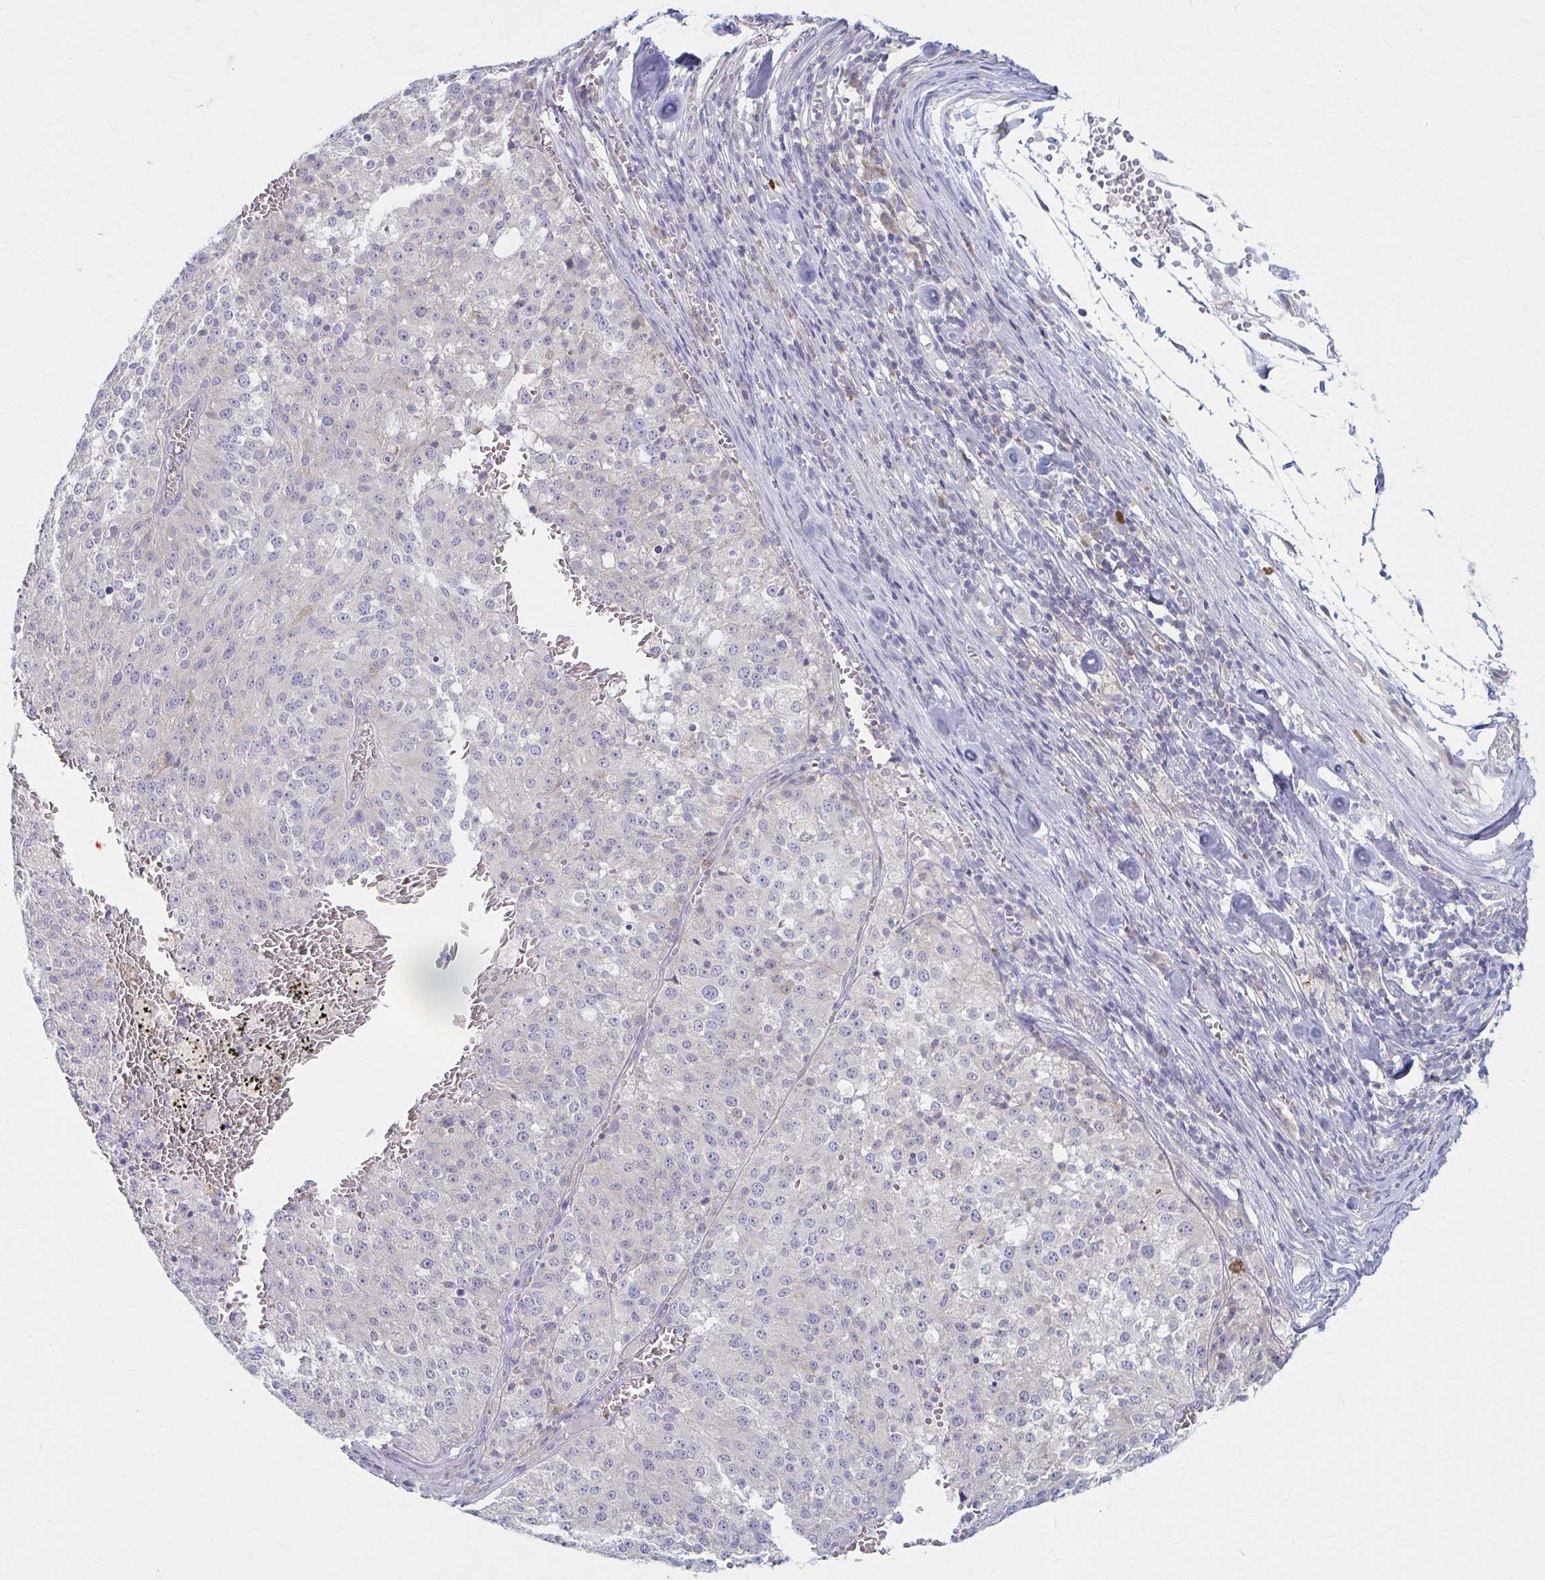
{"staining": {"intensity": "negative", "quantity": "none", "location": "none"}, "tissue": "melanoma", "cell_type": "Tumor cells", "image_type": "cancer", "snomed": [{"axis": "morphology", "description": "Malignant melanoma, Metastatic site"}, {"axis": "topography", "description": "Lymph node"}], "caption": "Photomicrograph shows no significant protein staining in tumor cells of melanoma.", "gene": "PRKRA", "patient": {"sex": "female", "age": 64}}